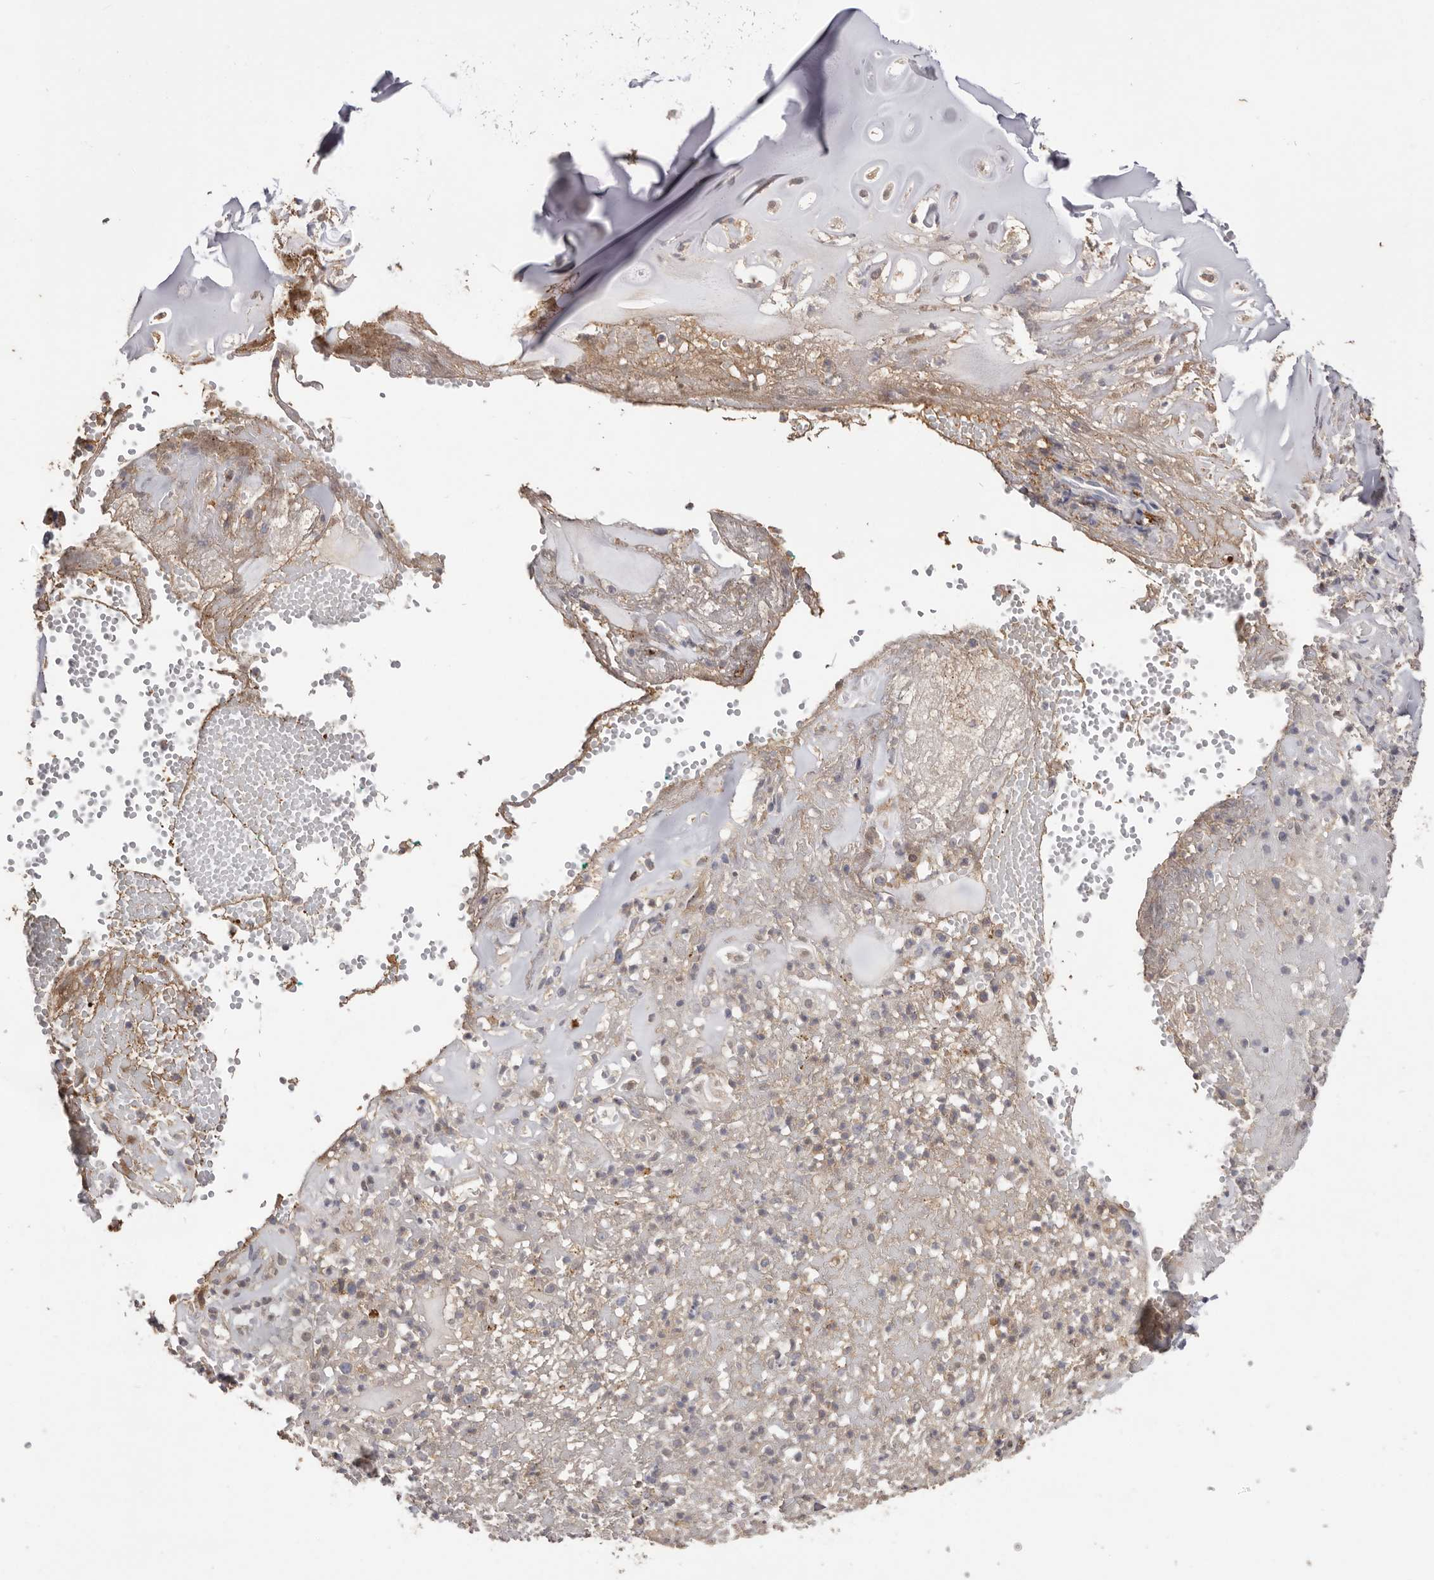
{"staining": {"intensity": "negative", "quantity": "none", "location": "none"}, "tissue": "adipose tissue", "cell_type": "Adipocytes", "image_type": "normal", "snomed": [{"axis": "morphology", "description": "Normal tissue, NOS"}, {"axis": "morphology", "description": "Basal cell carcinoma"}, {"axis": "topography", "description": "Cartilage tissue"}, {"axis": "topography", "description": "Nasopharynx"}, {"axis": "topography", "description": "Oral tissue"}], "caption": "High magnification brightfield microscopy of normal adipose tissue stained with DAB (brown) and counterstained with hematoxylin (blue): adipocytes show no significant positivity. The staining is performed using DAB brown chromogen with nuclei counter-stained in using hematoxylin.", "gene": "HCAR2", "patient": {"sex": "female", "age": 77}}